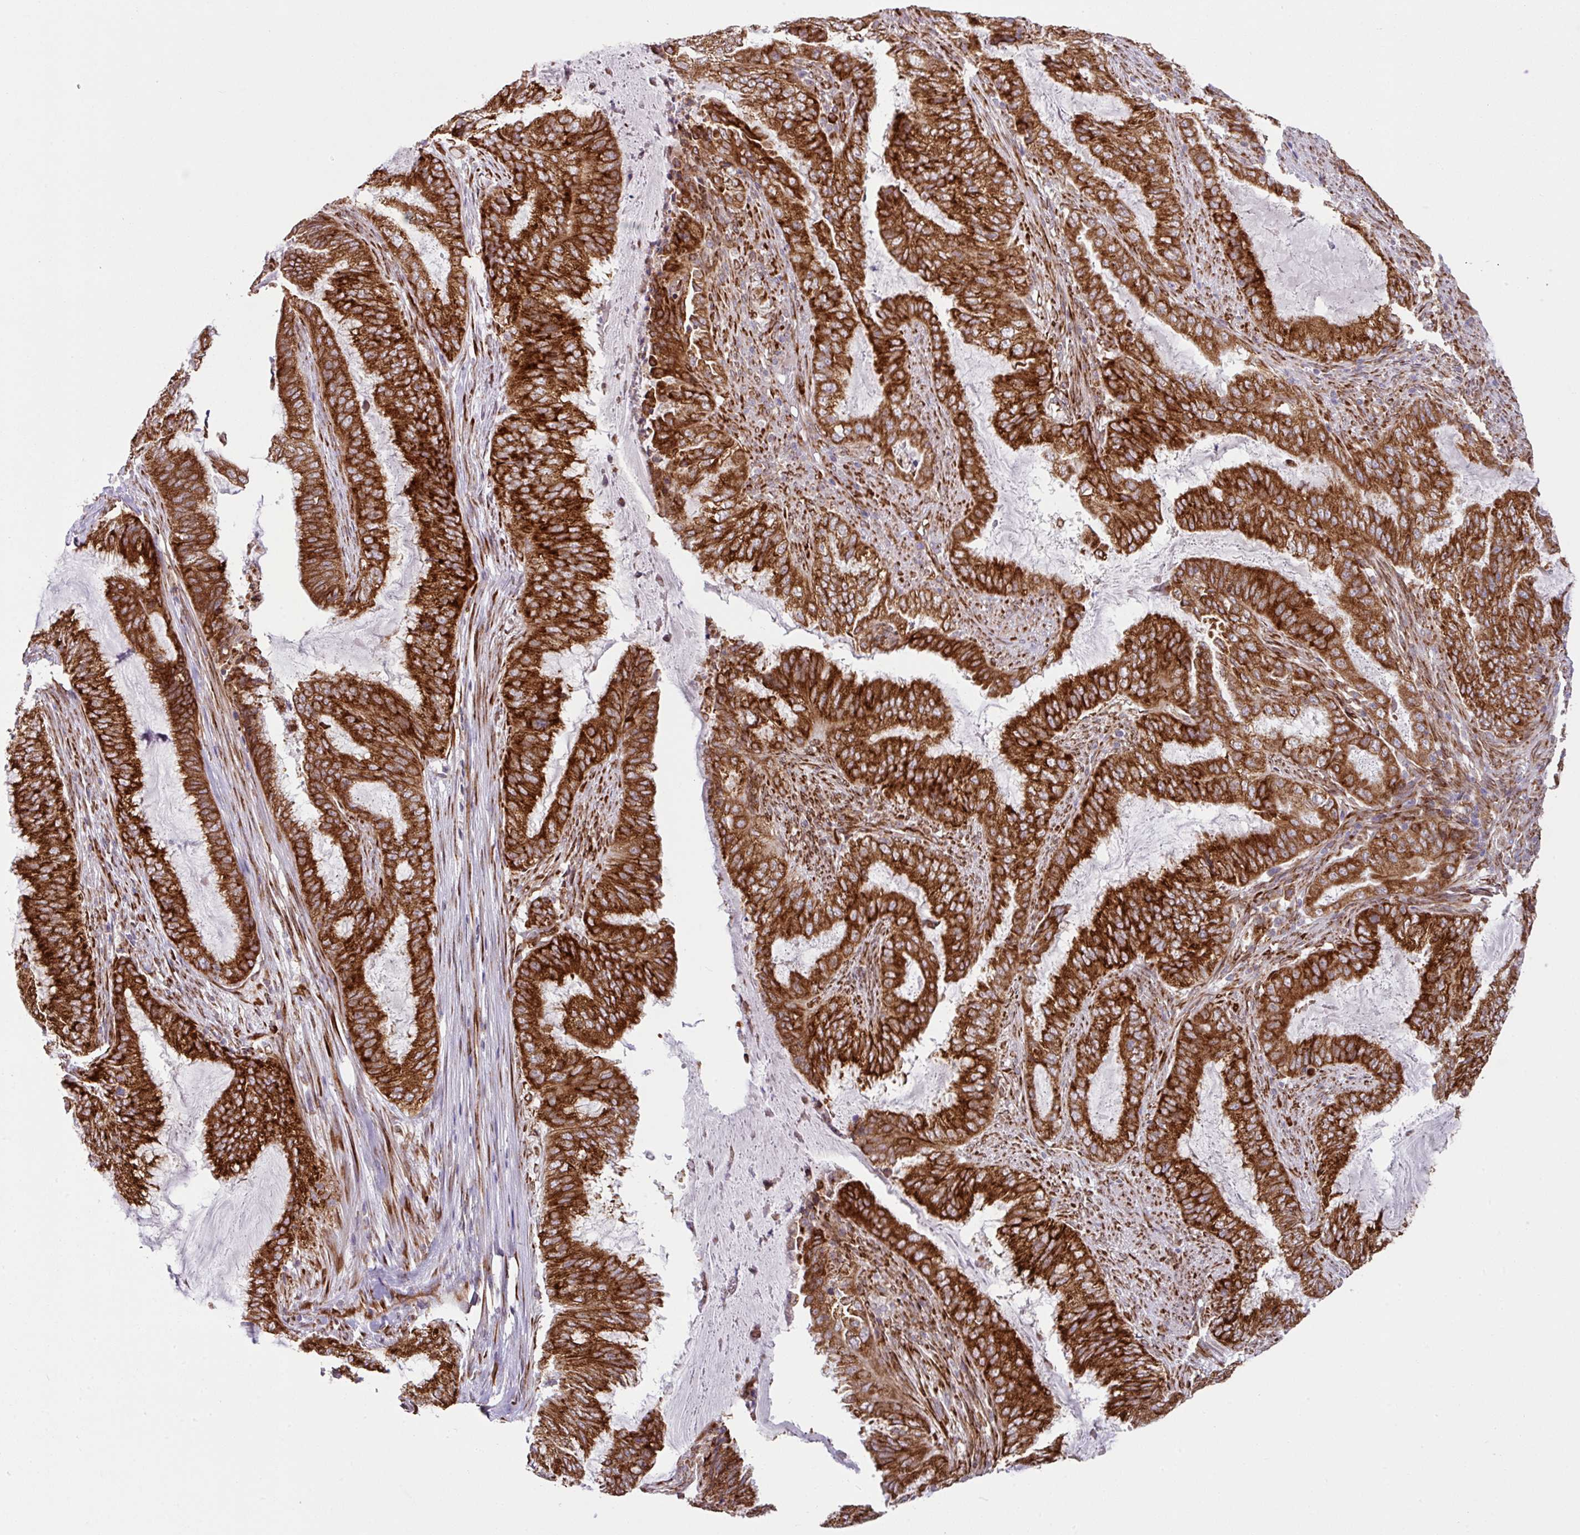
{"staining": {"intensity": "strong", "quantity": ">75%", "location": "cytoplasmic/membranous"}, "tissue": "endometrial cancer", "cell_type": "Tumor cells", "image_type": "cancer", "snomed": [{"axis": "morphology", "description": "Adenocarcinoma, NOS"}, {"axis": "topography", "description": "Endometrium"}], "caption": "Endometrial cancer (adenocarcinoma) tissue reveals strong cytoplasmic/membranous expression in approximately >75% of tumor cells", "gene": "SLC39A7", "patient": {"sex": "female", "age": 51}}